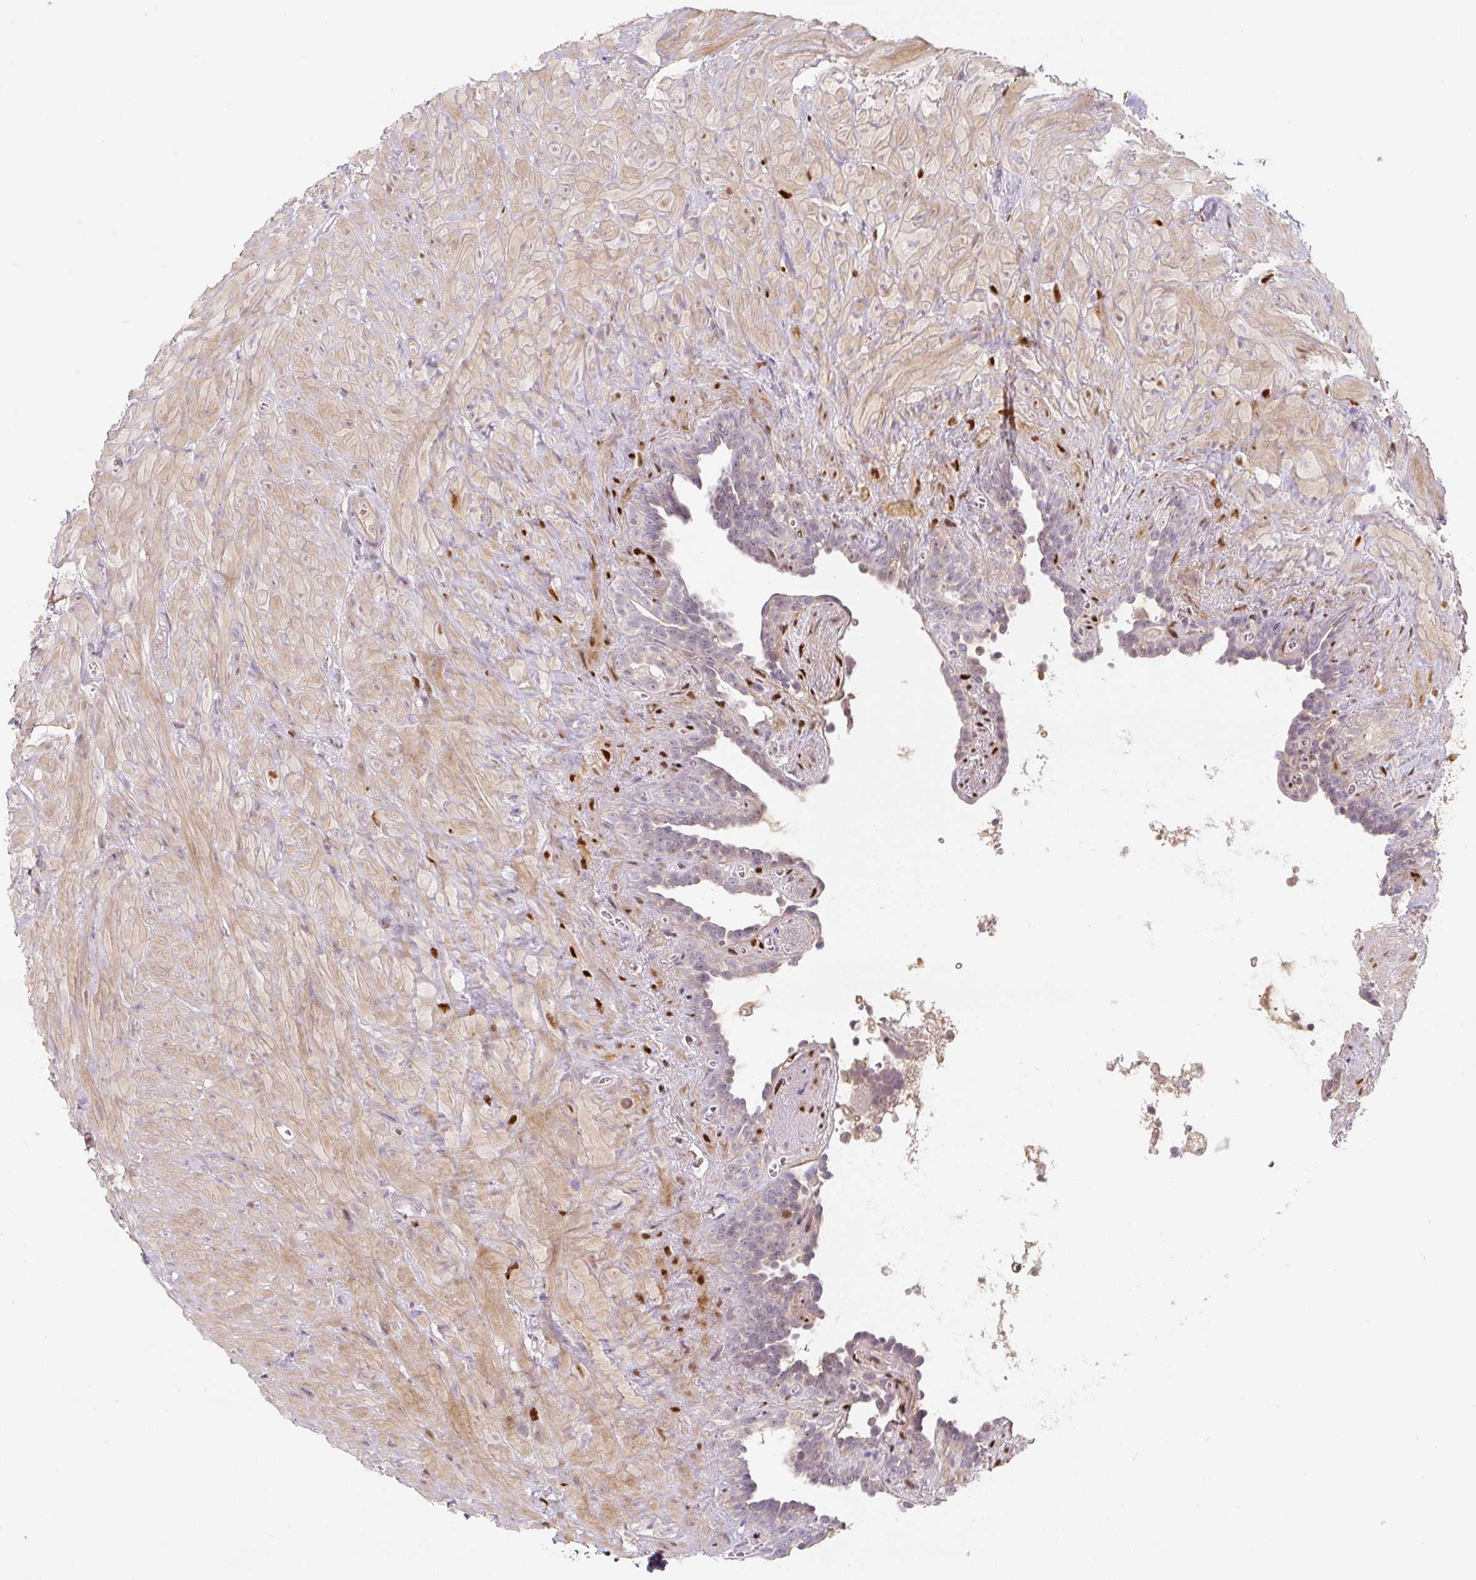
{"staining": {"intensity": "weak", "quantity": "<25%", "location": "nuclear"}, "tissue": "seminal vesicle", "cell_type": "Glandular cells", "image_type": "normal", "snomed": [{"axis": "morphology", "description": "Normal tissue, NOS"}, {"axis": "topography", "description": "Seminal veicle"}], "caption": "Glandular cells are negative for protein expression in unremarkable human seminal vesicle.", "gene": "PWWP3B", "patient": {"sex": "male", "age": 76}}